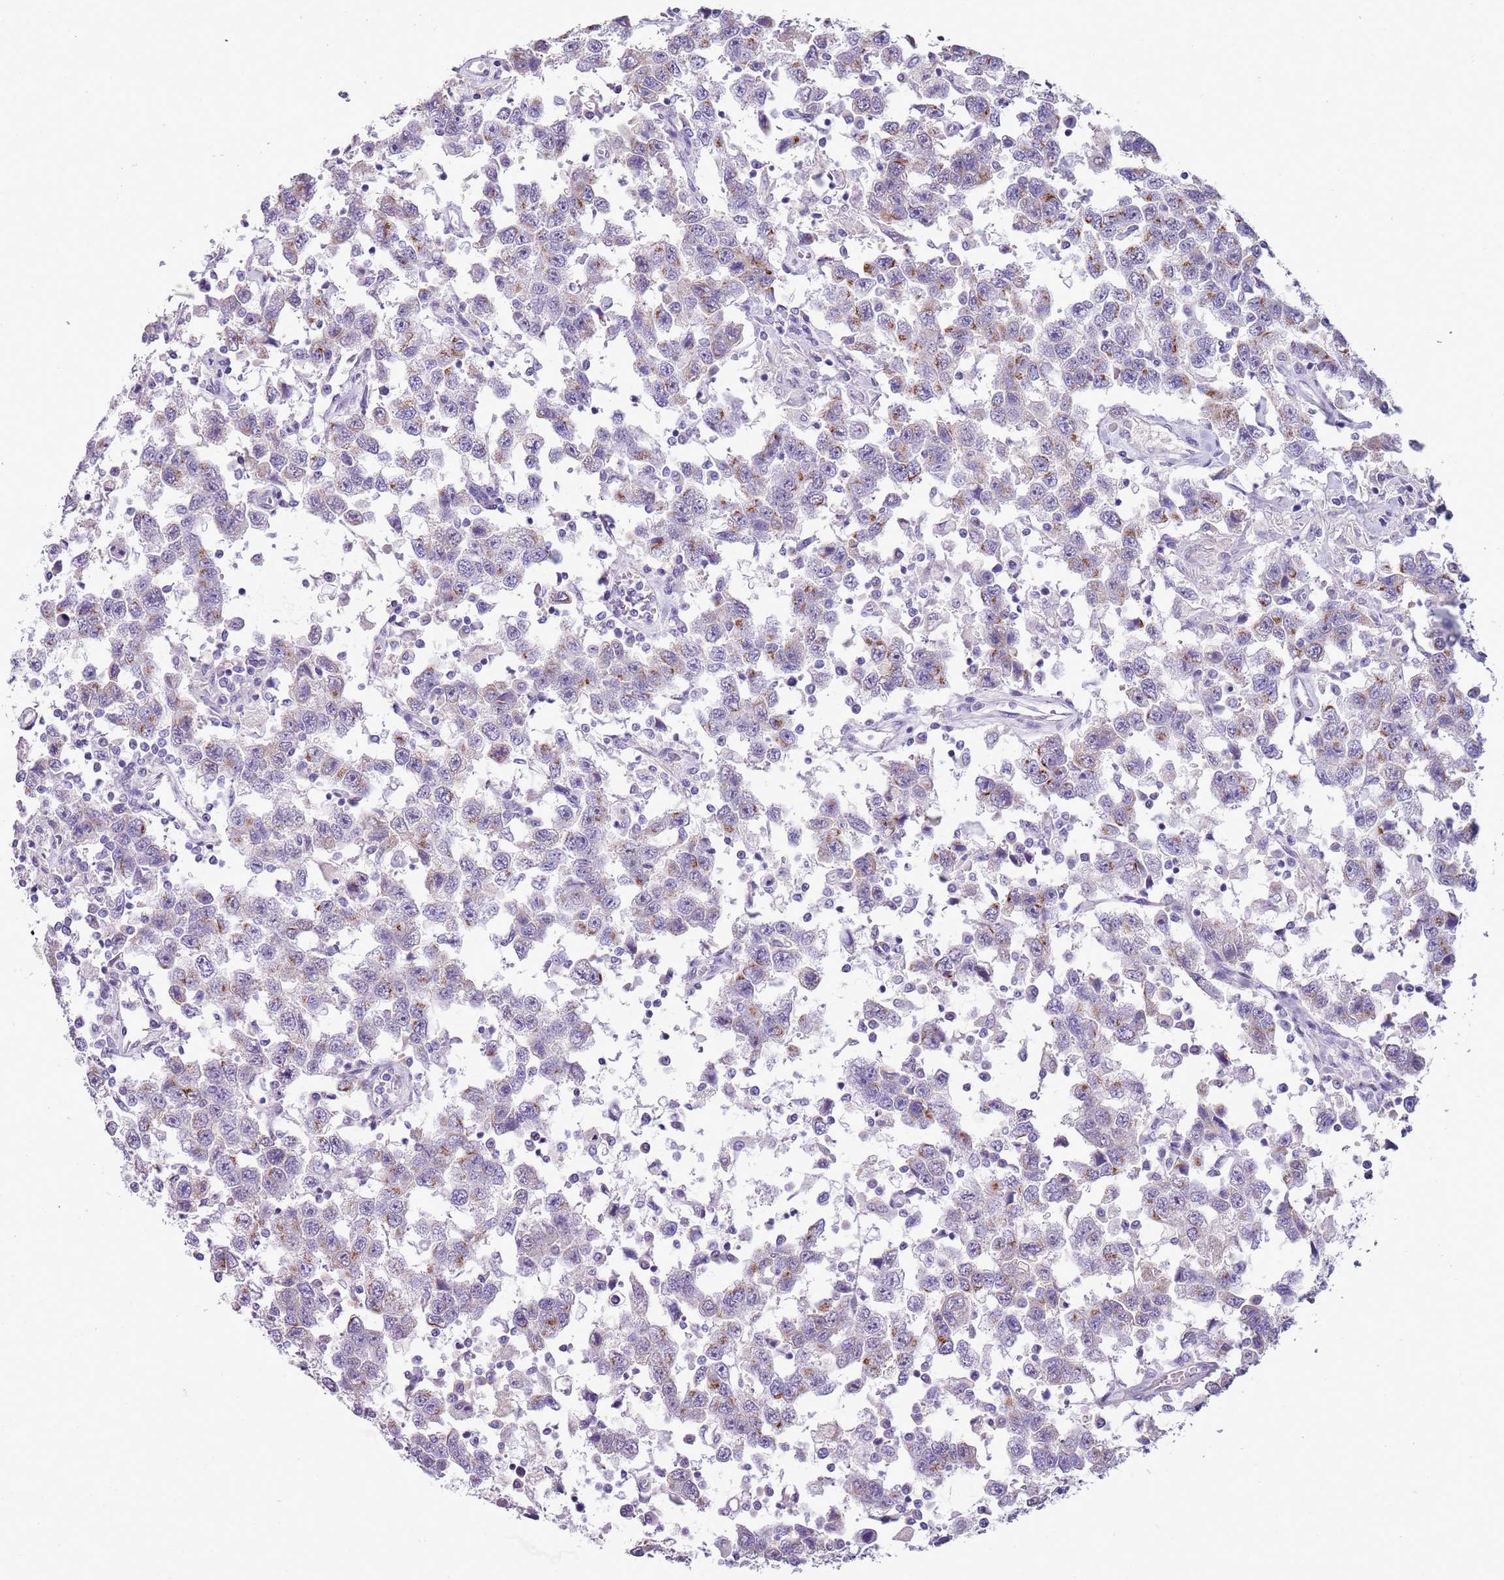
{"staining": {"intensity": "moderate", "quantity": "<25%", "location": "cytoplasmic/membranous"}, "tissue": "testis cancer", "cell_type": "Tumor cells", "image_type": "cancer", "snomed": [{"axis": "morphology", "description": "Seminoma, NOS"}, {"axis": "topography", "description": "Testis"}], "caption": "This is a histology image of immunohistochemistry (IHC) staining of testis cancer, which shows moderate staining in the cytoplasmic/membranous of tumor cells.", "gene": "NBPF6", "patient": {"sex": "male", "age": 41}}